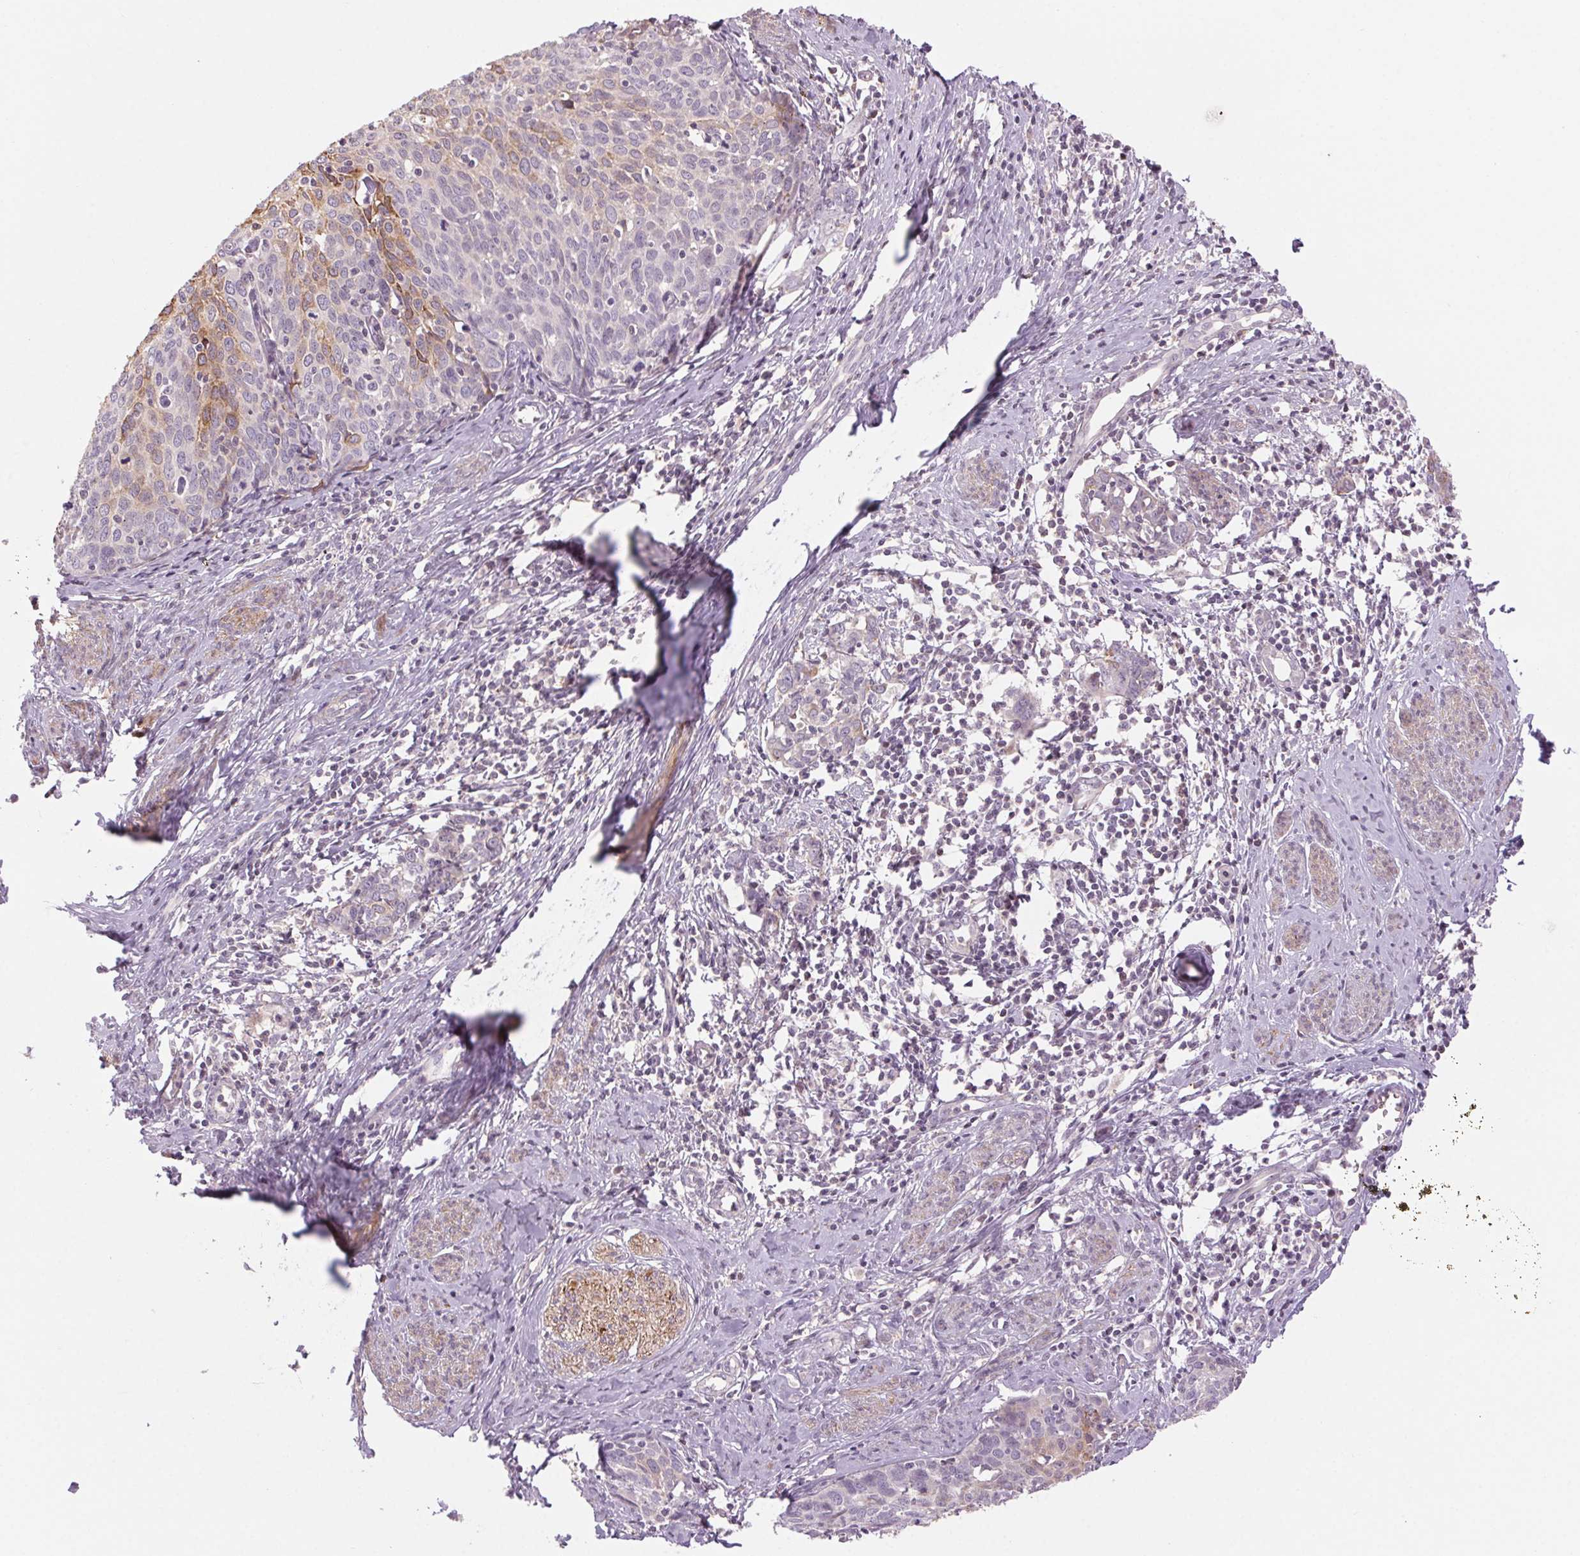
{"staining": {"intensity": "moderate", "quantity": "<25%", "location": "cytoplasmic/membranous"}, "tissue": "cervical cancer", "cell_type": "Tumor cells", "image_type": "cancer", "snomed": [{"axis": "morphology", "description": "Squamous cell carcinoma, NOS"}, {"axis": "topography", "description": "Cervix"}], "caption": "Immunohistochemical staining of human squamous cell carcinoma (cervical) demonstrates moderate cytoplasmic/membranous protein positivity in approximately <25% of tumor cells. Immunohistochemistry stains the protein in brown and the nuclei are stained blue.", "gene": "HHLA2", "patient": {"sex": "female", "age": 62}}